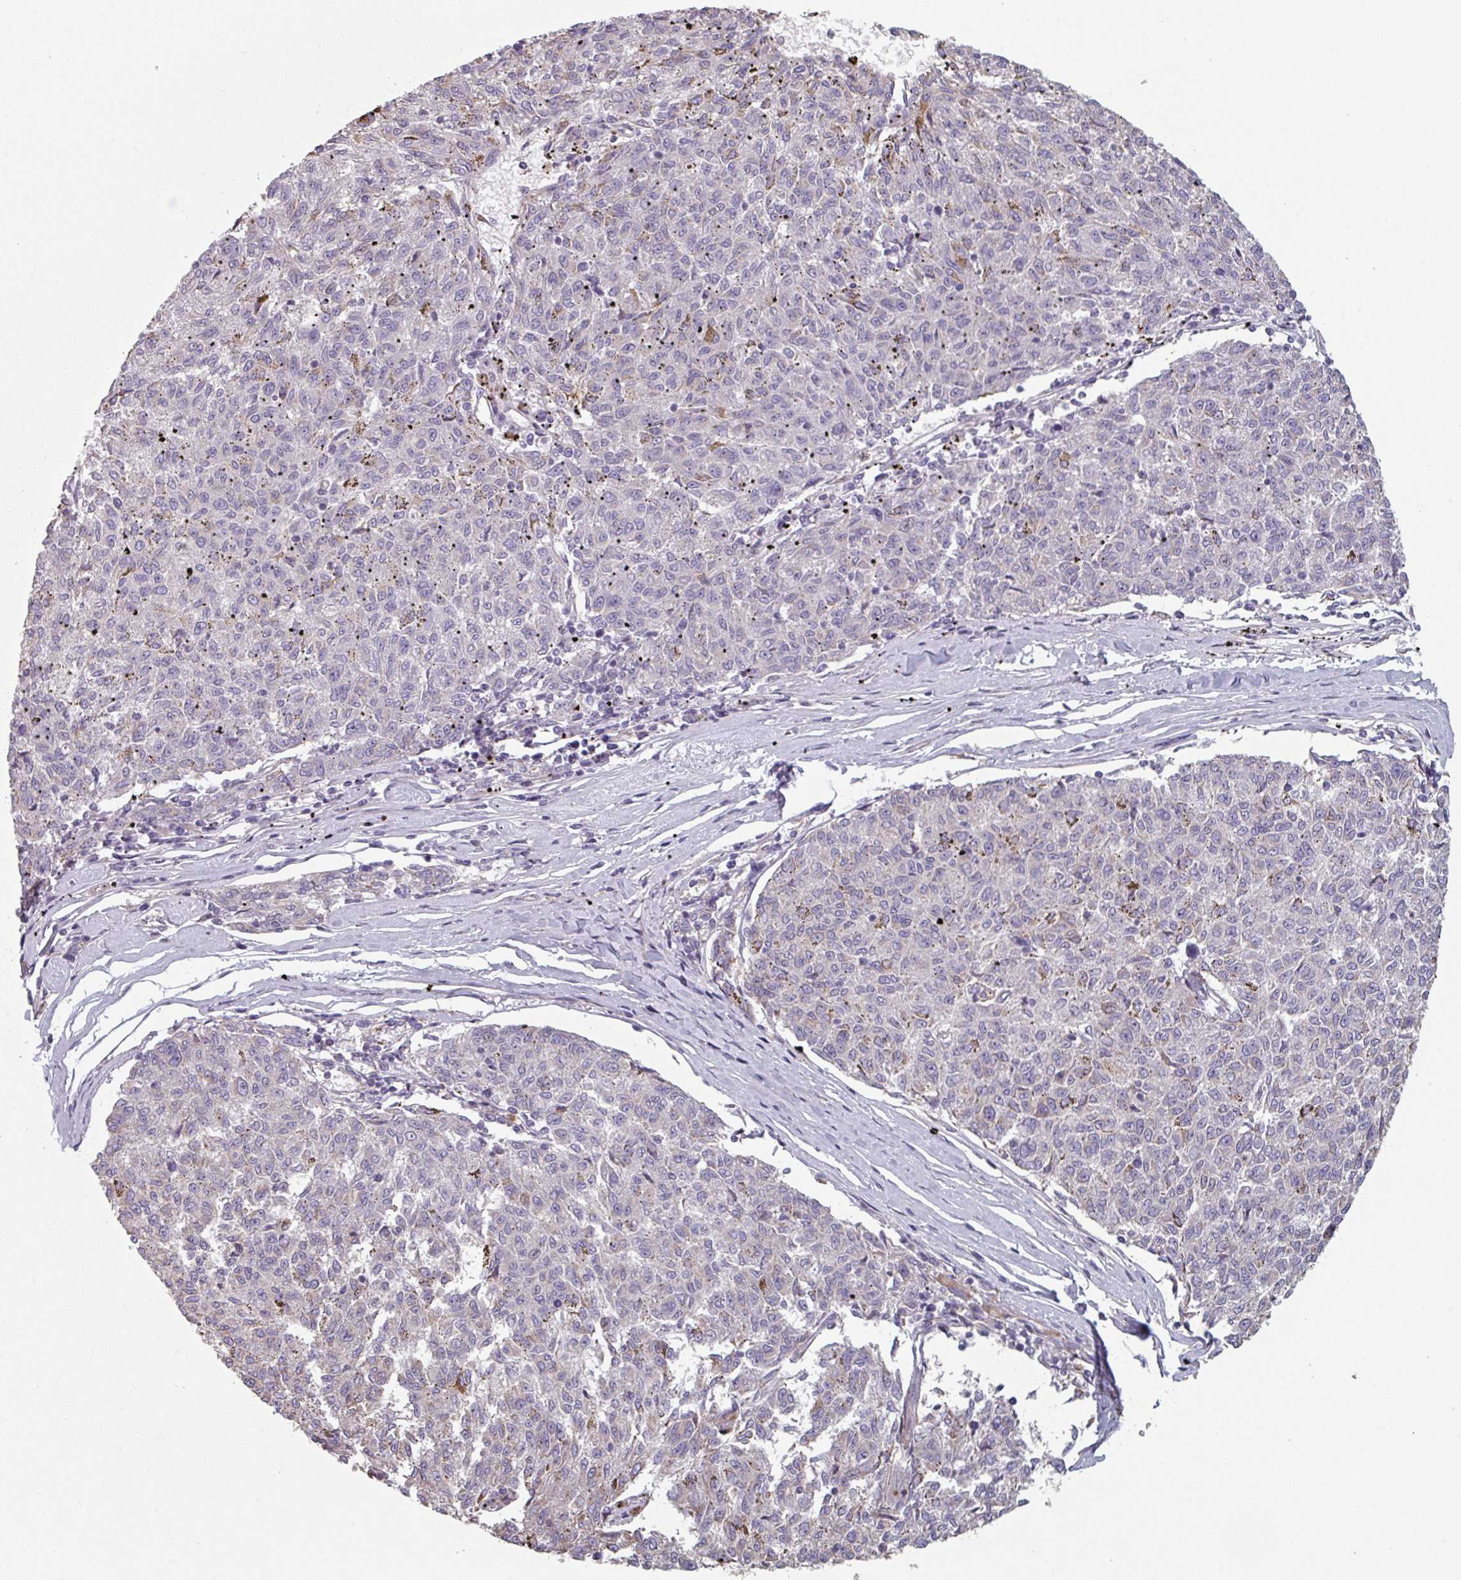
{"staining": {"intensity": "negative", "quantity": "none", "location": "none"}, "tissue": "melanoma", "cell_type": "Tumor cells", "image_type": "cancer", "snomed": [{"axis": "morphology", "description": "Malignant melanoma, NOS"}, {"axis": "topography", "description": "Skin"}], "caption": "DAB immunohistochemical staining of human malignant melanoma reveals no significant positivity in tumor cells. (IHC, brightfield microscopy, high magnification).", "gene": "GSTA4", "patient": {"sex": "female", "age": 72}}